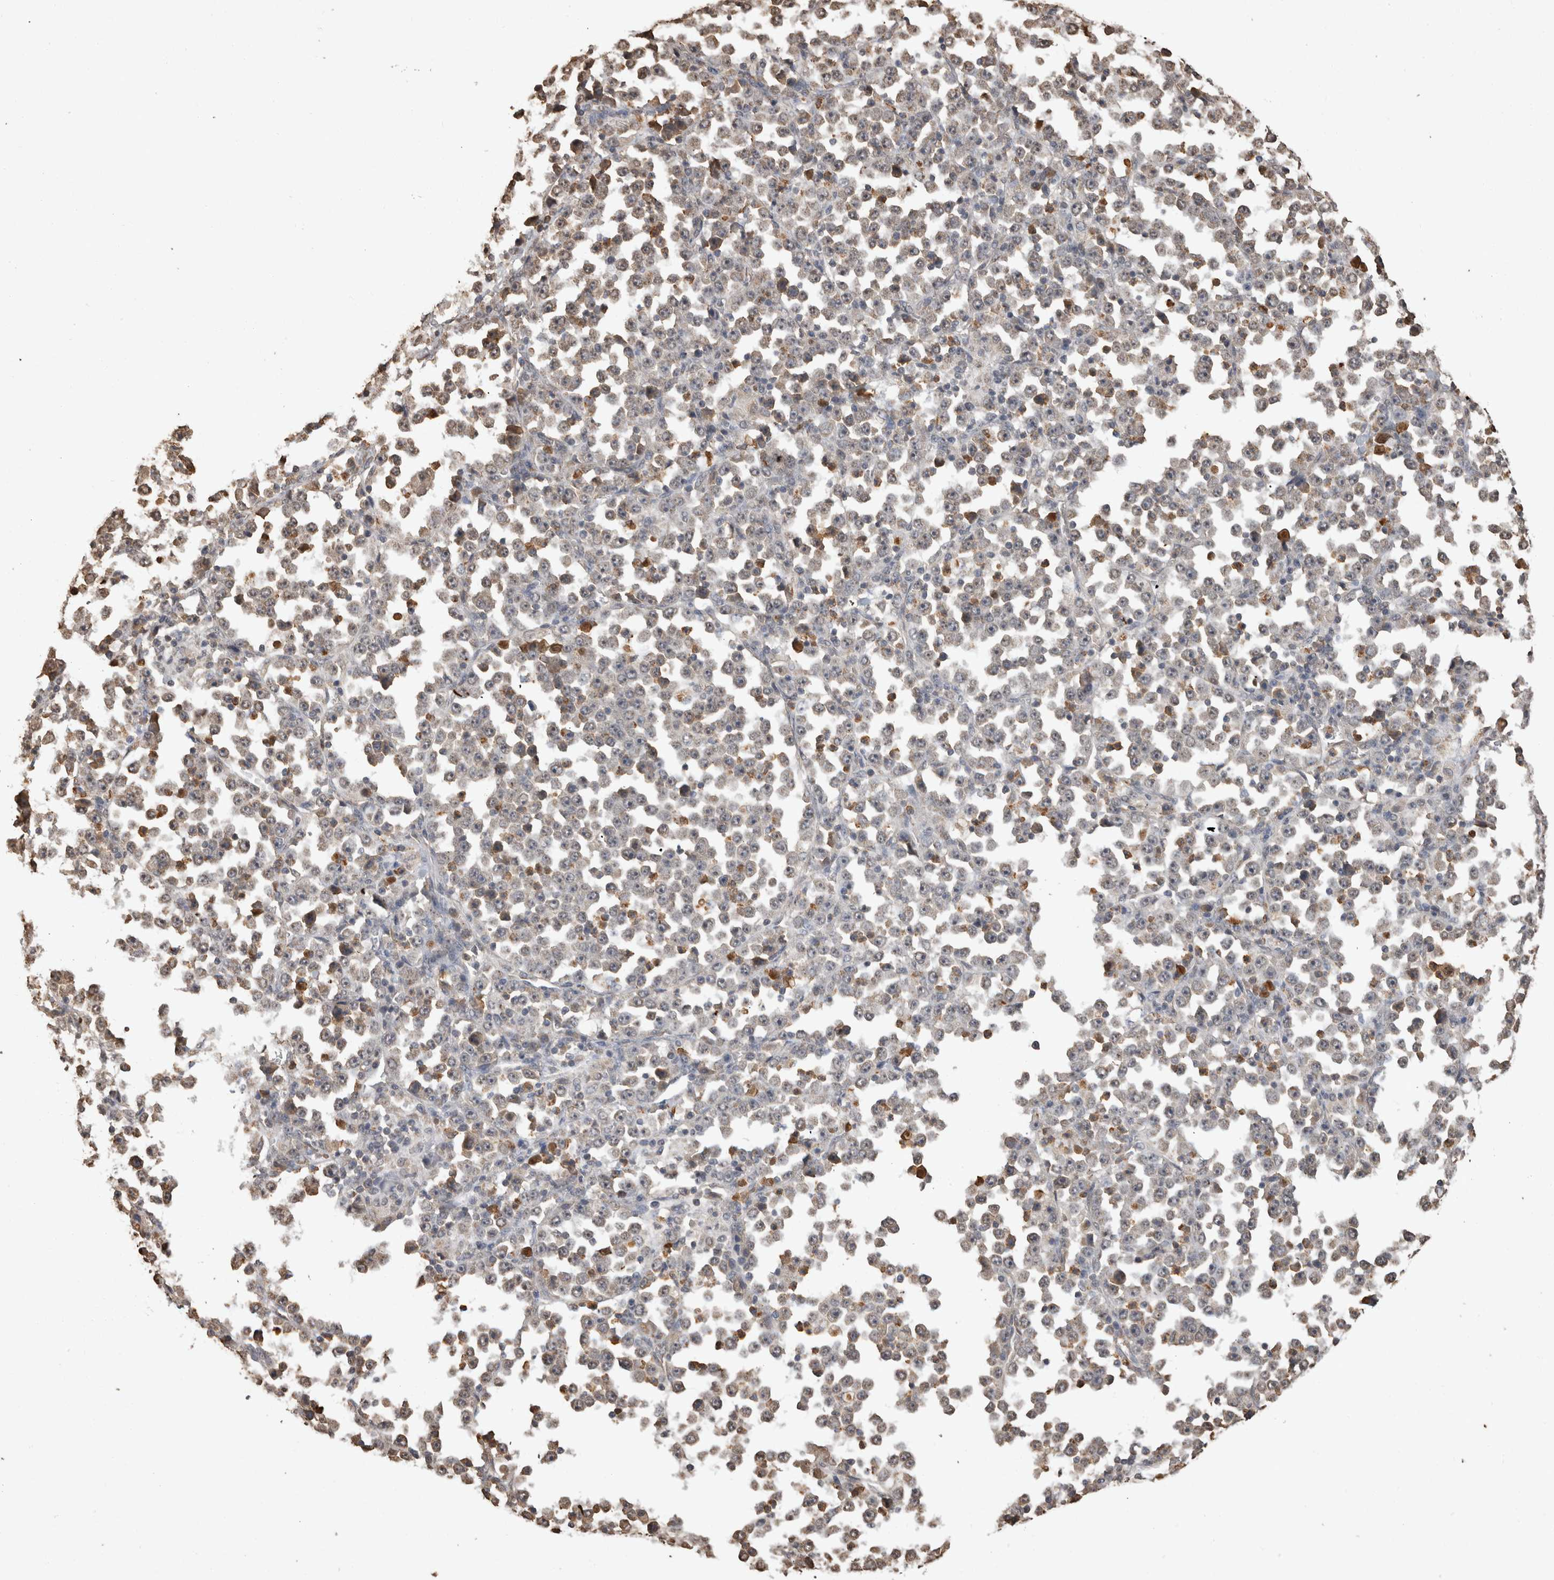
{"staining": {"intensity": "moderate", "quantity": "<25%", "location": "cytoplasmic/membranous"}, "tissue": "stomach cancer", "cell_type": "Tumor cells", "image_type": "cancer", "snomed": [{"axis": "morphology", "description": "Normal tissue, NOS"}, {"axis": "morphology", "description": "Adenocarcinoma, NOS"}, {"axis": "topography", "description": "Stomach, upper"}, {"axis": "topography", "description": "Stomach"}], "caption": "A micrograph of human stomach adenocarcinoma stained for a protein exhibits moderate cytoplasmic/membranous brown staining in tumor cells.", "gene": "SOCS5", "patient": {"sex": "male", "age": 59}}